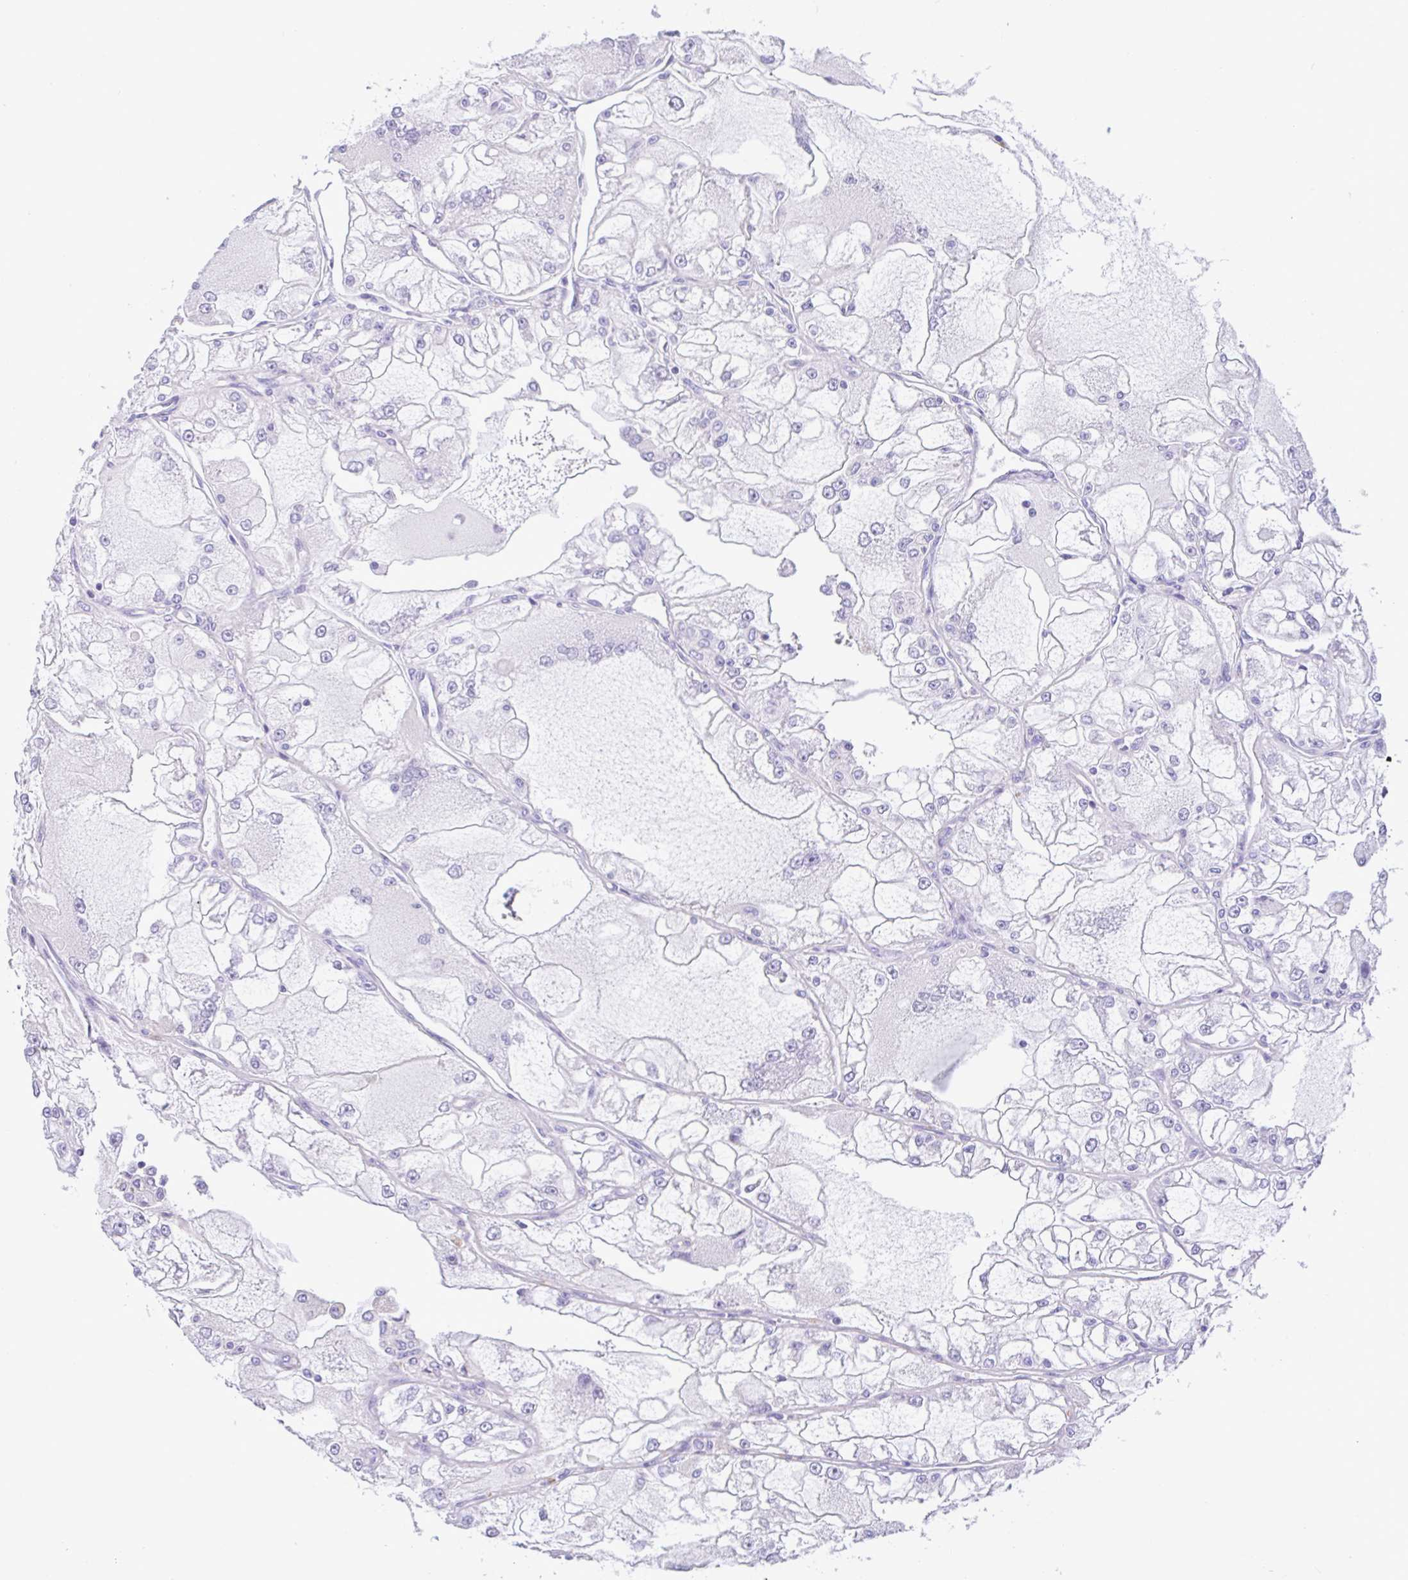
{"staining": {"intensity": "negative", "quantity": "none", "location": "none"}, "tissue": "renal cancer", "cell_type": "Tumor cells", "image_type": "cancer", "snomed": [{"axis": "morphology", "description": "Adenocarcinoma, NOS"}, {"axis": "topography", "description": "Kidney"}], "caption": "Micrograph shows no significant protein staining in tumor cells of renal adenocarcinoma.", "gene": "EPN3", "patient": {"sex": "female", "age": 72}}